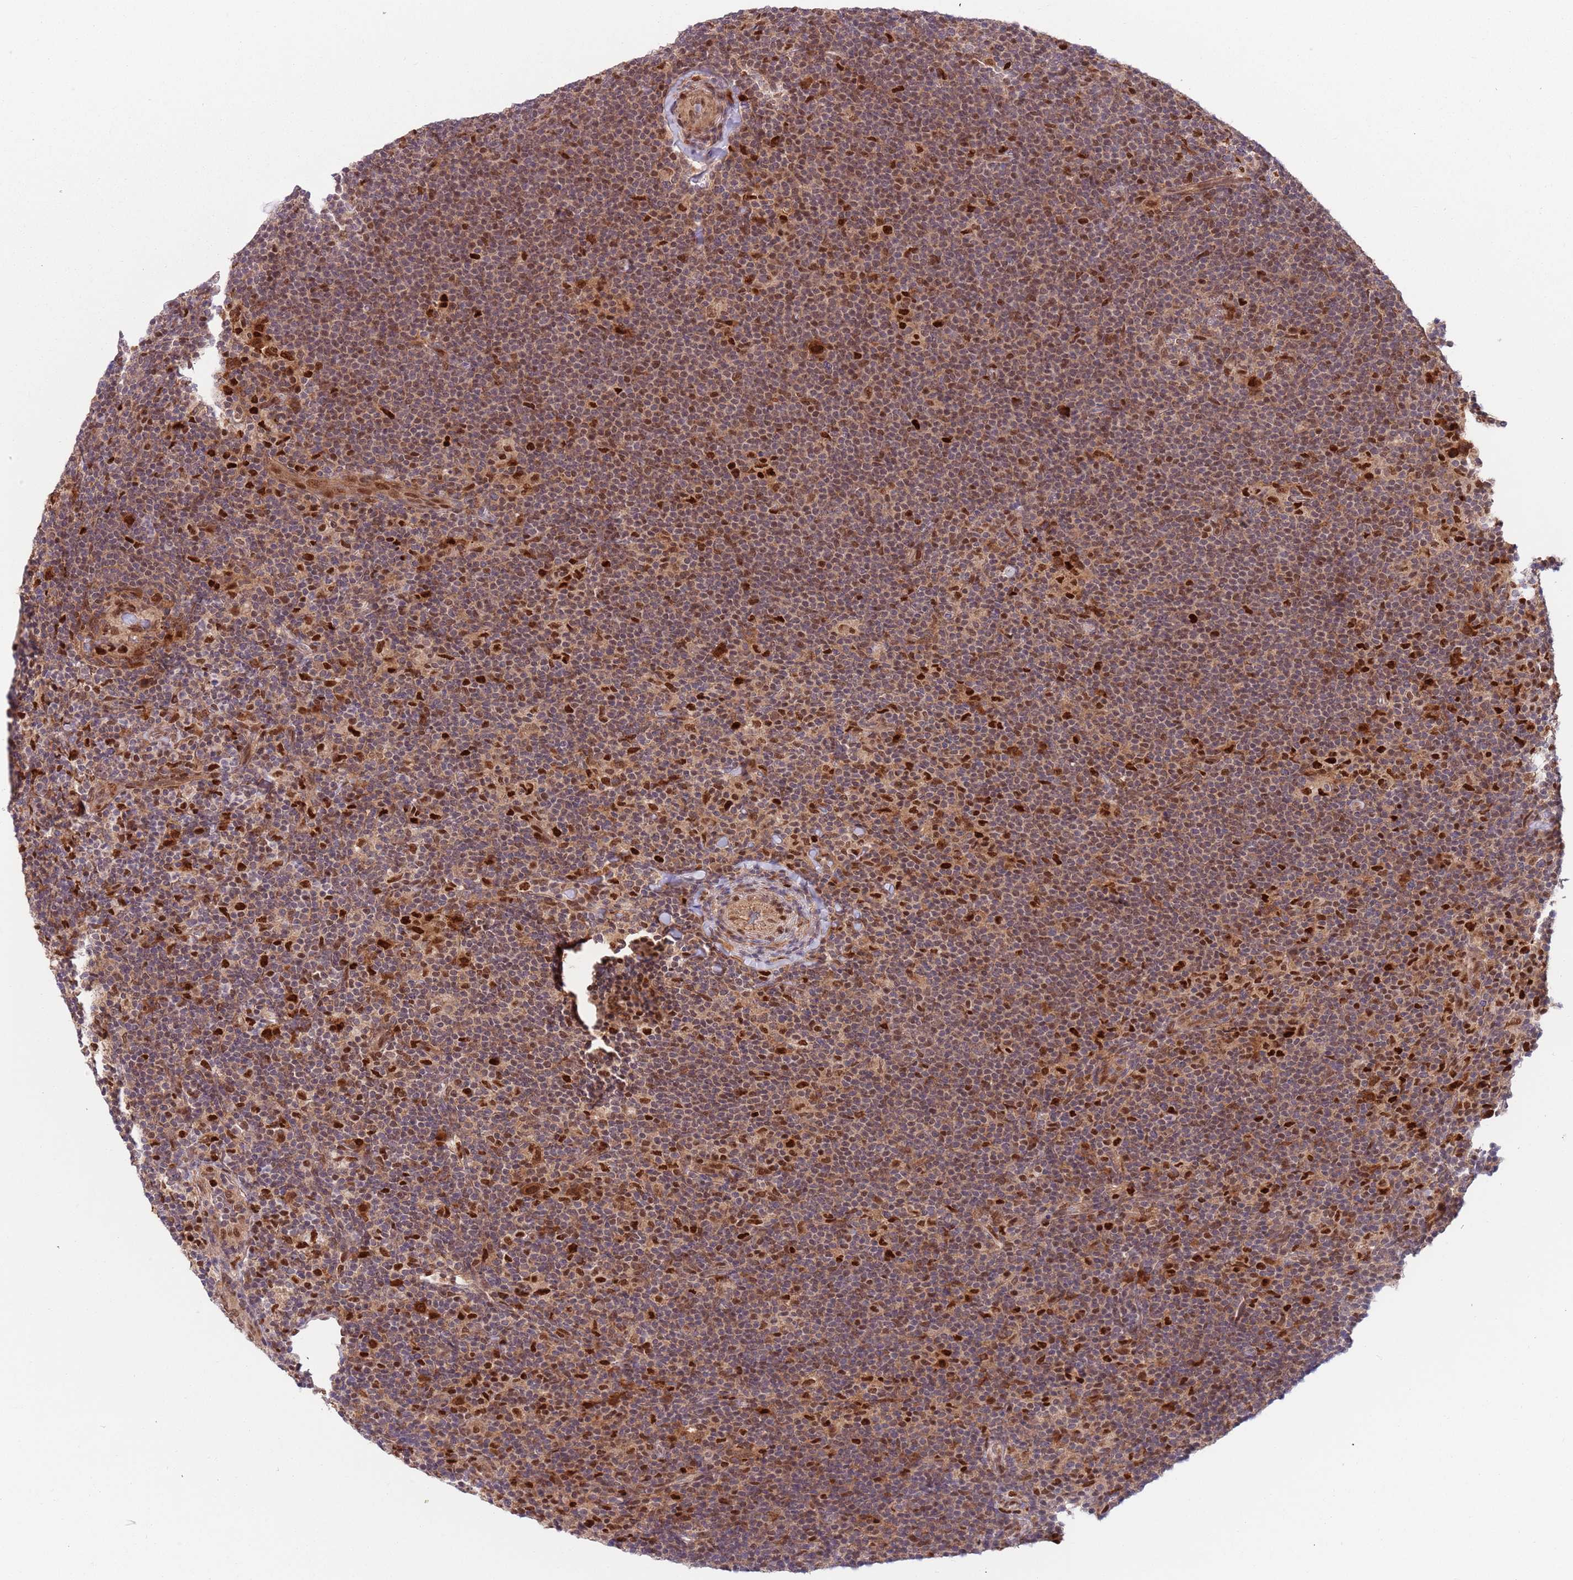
{"staining": {"intensity": "strong", "quantity": ">75%", "location": "cytoplasmic/membranous,nuclear"}, "tissue": "lymphoma", "cell_type": "Tumor cells", "image_type": "cancer", "snomed": [{"axis": "morphology", "description": "Hodgkin's disease, NOS"}, {"axis": "topography", "description": "Lymph node"}], "caption": "Immunohistochemical staining of lymphoma demonstrates high levels of strong cytoplasmic/membranous and nuclear positivity in approximately >75% of tumor cells.", "gene": "RMND5B", "patient": {"sex": "female", "age": 57}}